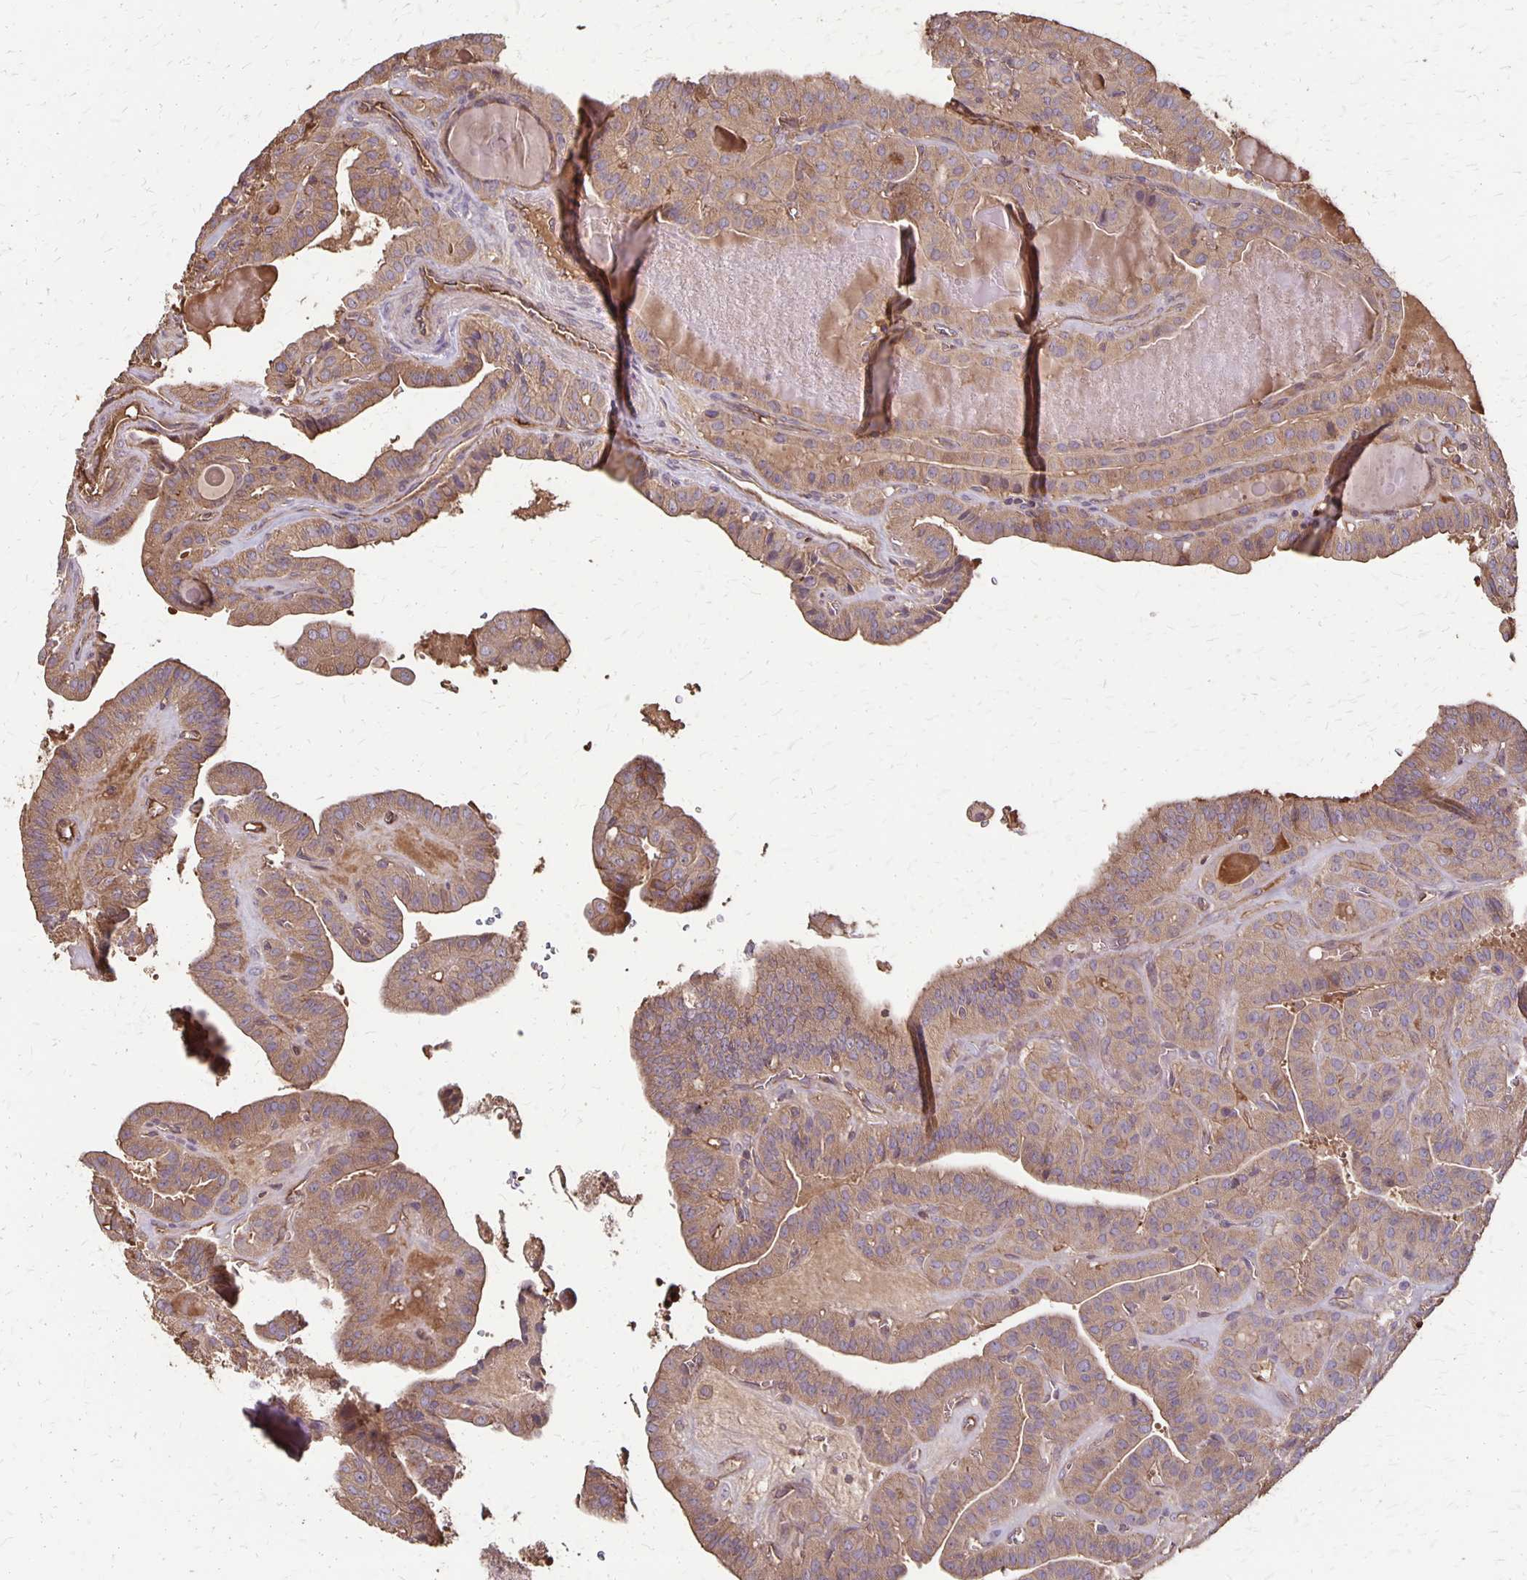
{"staining": {"intensity": "moderate", "quantity": ">75%", "location": "cytoplasmic/membranous"}, "tissue": "thyroid cancer", "cell_type": "Tumor cells", "image_type": "cancer", "snomed": [{"axis": "morphology", "description": "Papillary adenocarcinoma, NOS"}, {"axis": "topography", "description": "Thyroid gland"}], "caption": "Human thyroid cancer stained for a protein (brown) shows moderate cytoplasmic/membranous positive staining in approximately >75% of tumor cells.", "gene": "PROM2", "patient": {"sex": "male", "age": 52}}